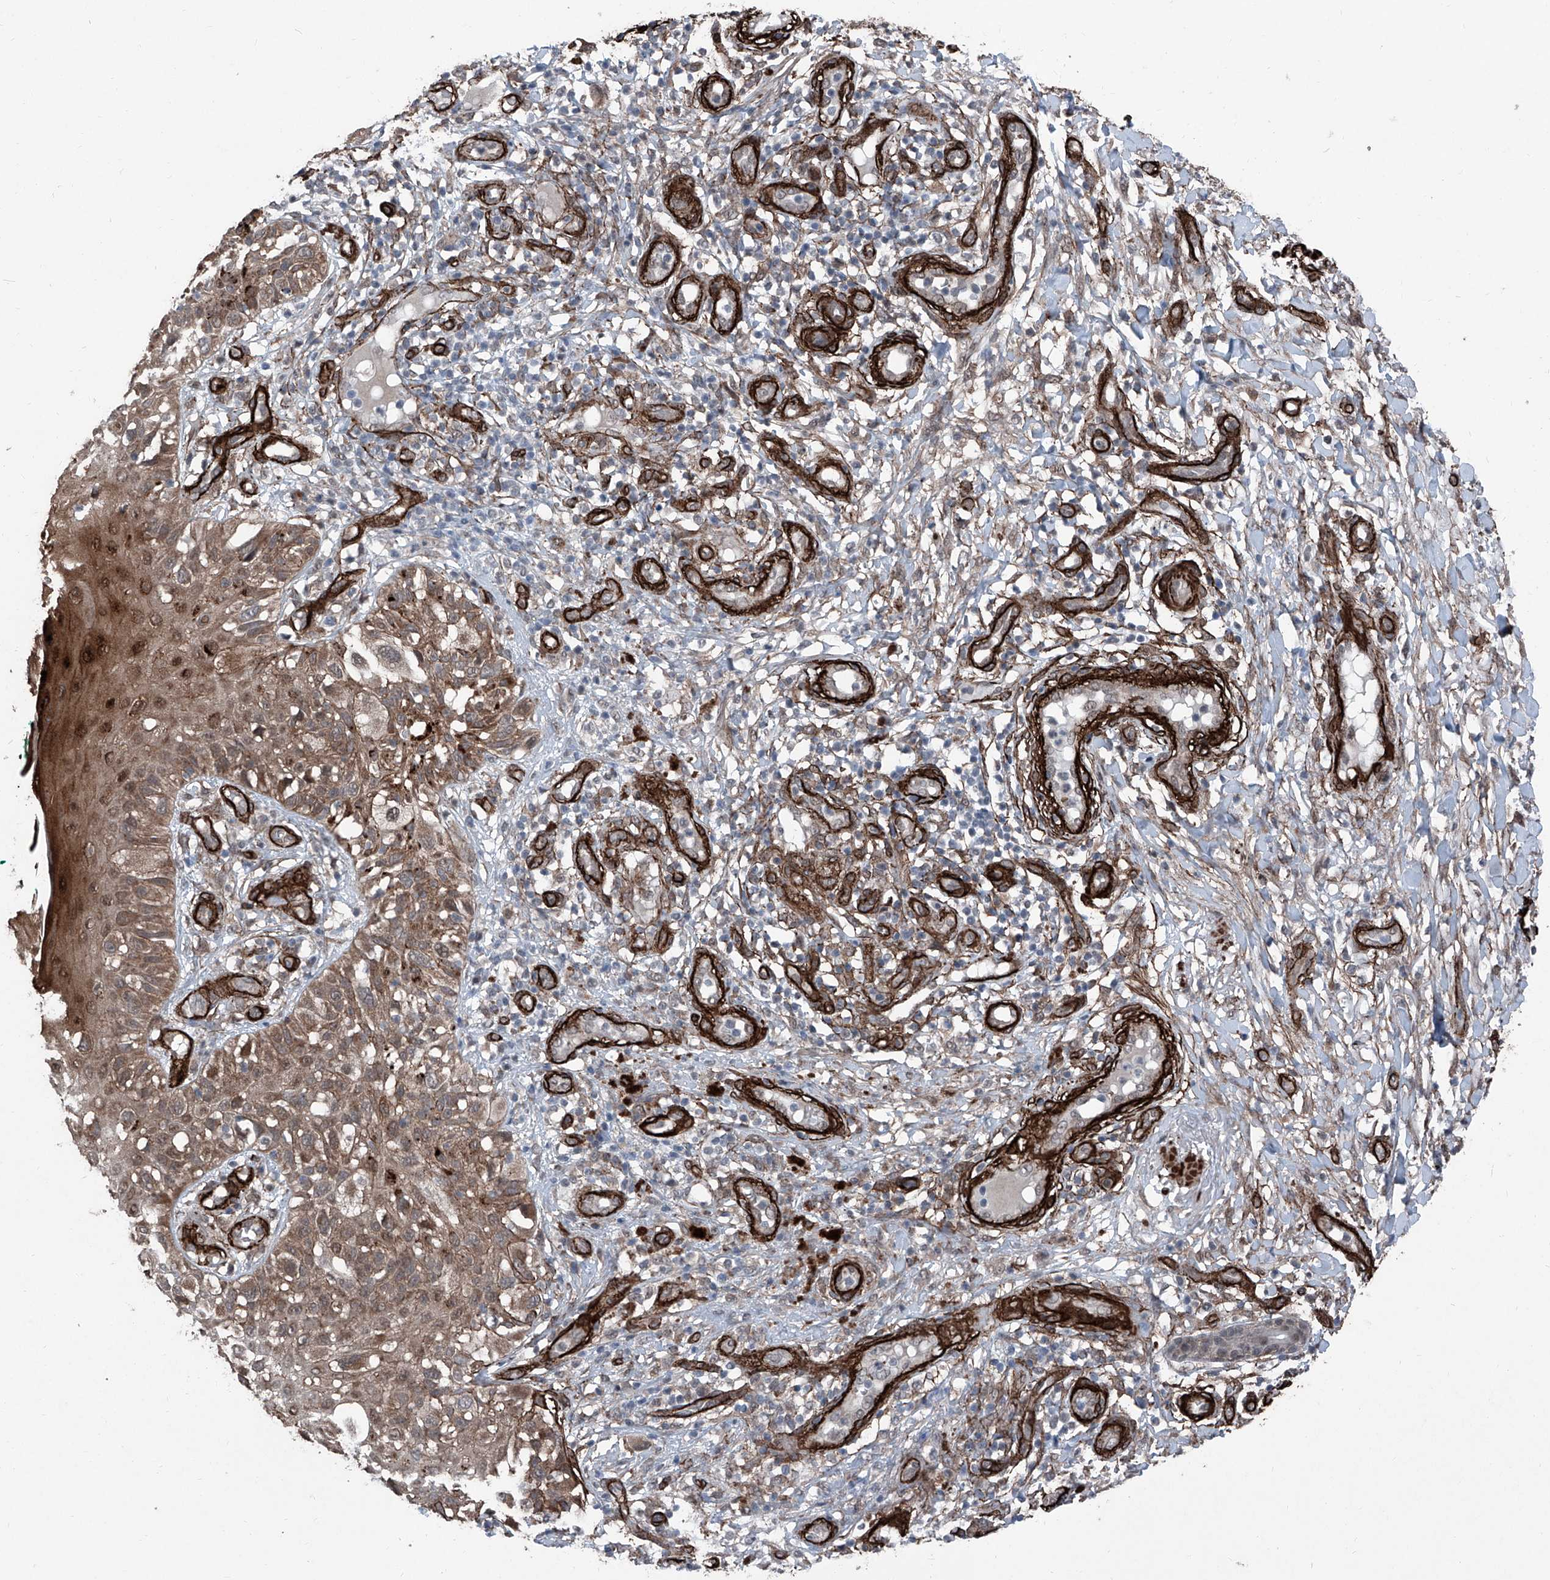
{"staining": {"intensity": "weak", "quantity": "25%-75%", "location": "cytoplasmic/membranous,nuclear"}, "tissue": "melanoma", "cell_type": "Tumor cells", "image_type": "cancer", "snomed": [{"axis": "morphology", "description": "Malignant melanoma, NOS"}, {"axis": "topography", "description": "Skin"}], "caption": "Immunohistochemical staining of malignant melanoma reveals weak cytoplasmic/membranous and nuclear protein staining in about 25%-75% of tumor cells.", "gene": "COA7", "patient": {"sex": "female", "age": 81}}